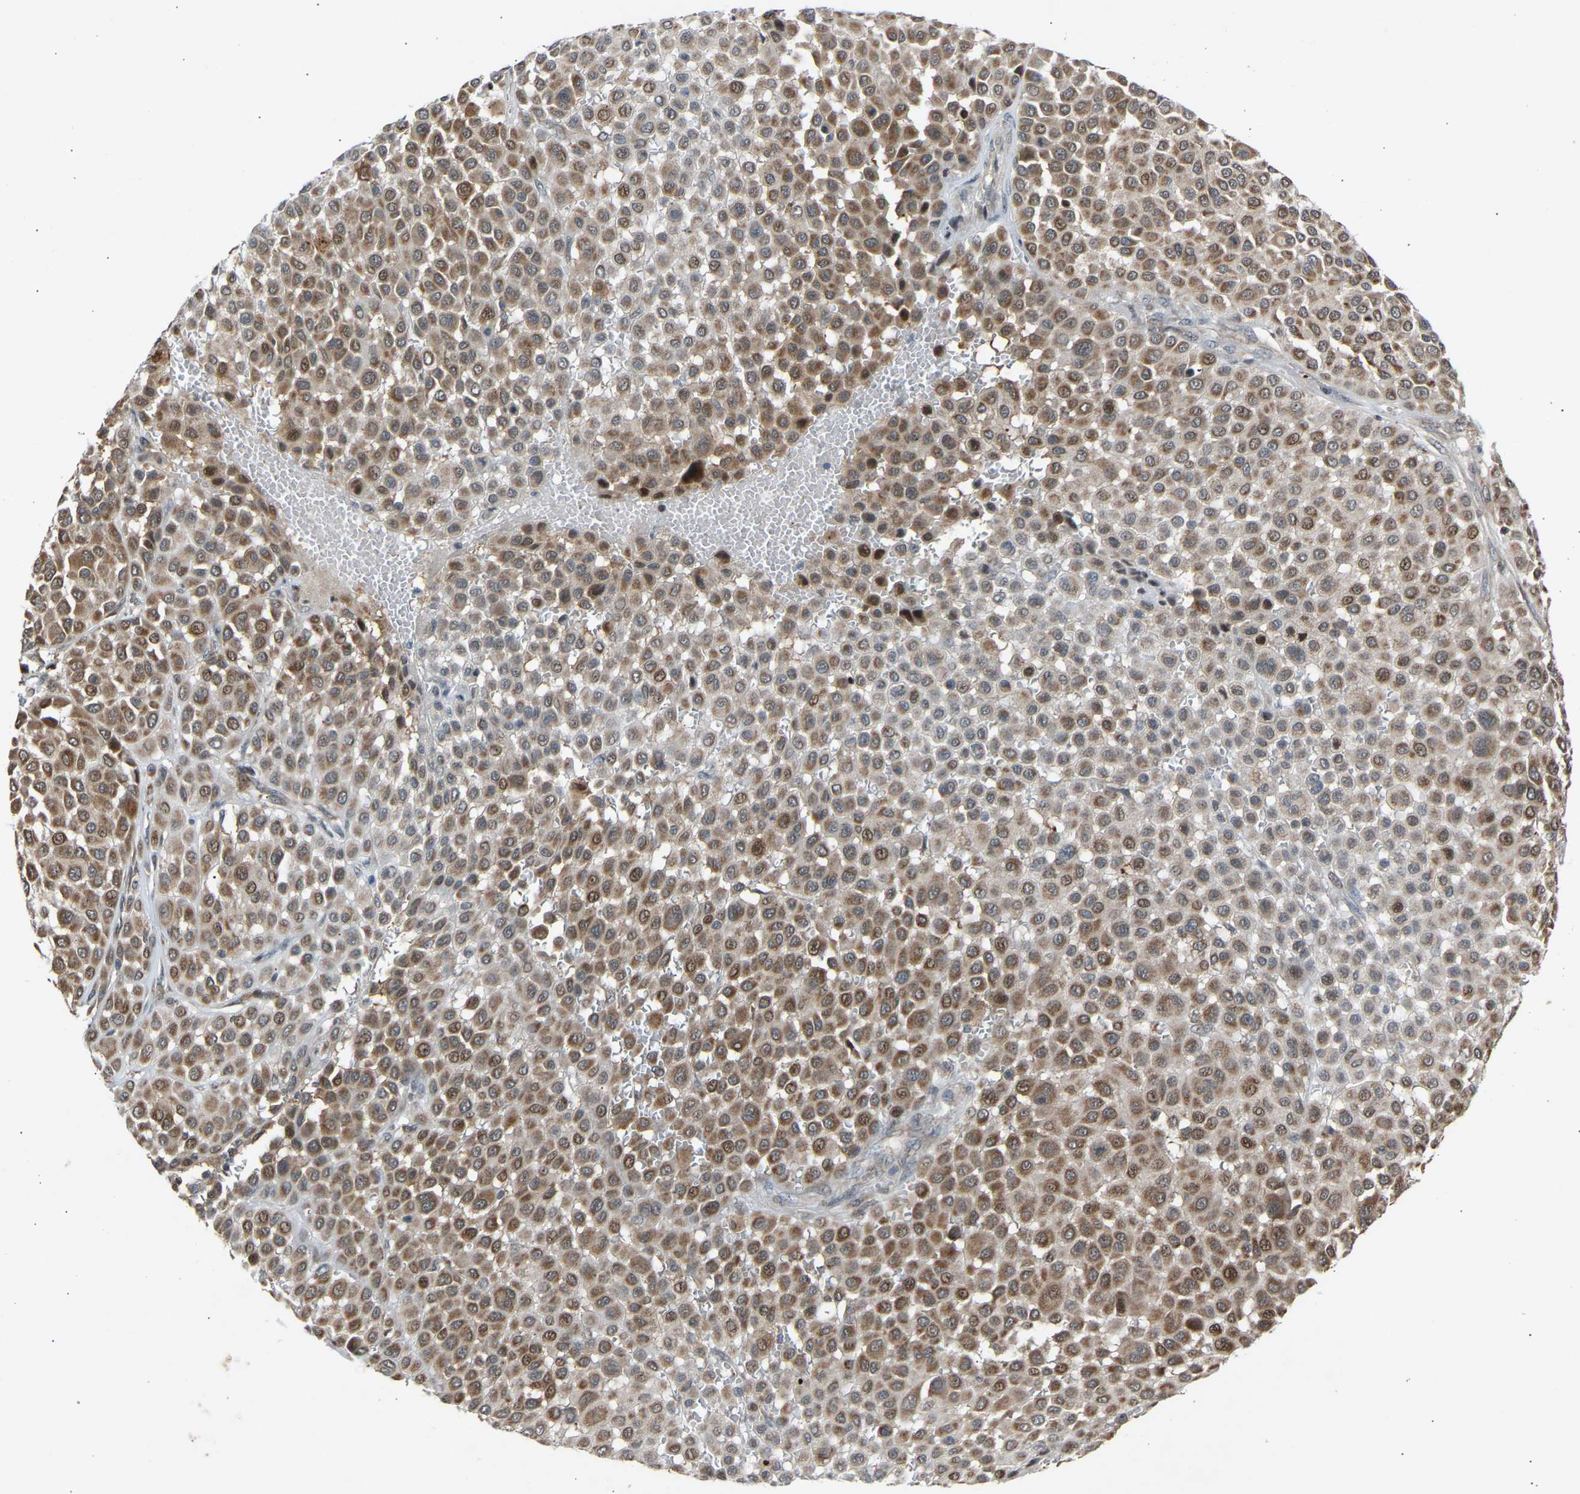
{"staining": {"intensity": "moderate", "quantity": ">75%", "location": "cytoplasmic/membranous"}, "tissue": "melanoma", "cell_type": "Tumor cells", "image_type": "cancer", "snomed": [{"axis": "morphology", "description": "Malignant melanoma, Metastatic site"}, {"axis": "topography", "description": "Soft tissue"}], "caption": "Malignant melanoma (metastatic site) stained with a brown dye shows moderate cytoplasmic/membranous positive positivity in approximately >75% of tumor cells.", "gene": "SLIRP", "patient": {"sex": "male", "age": 41}}